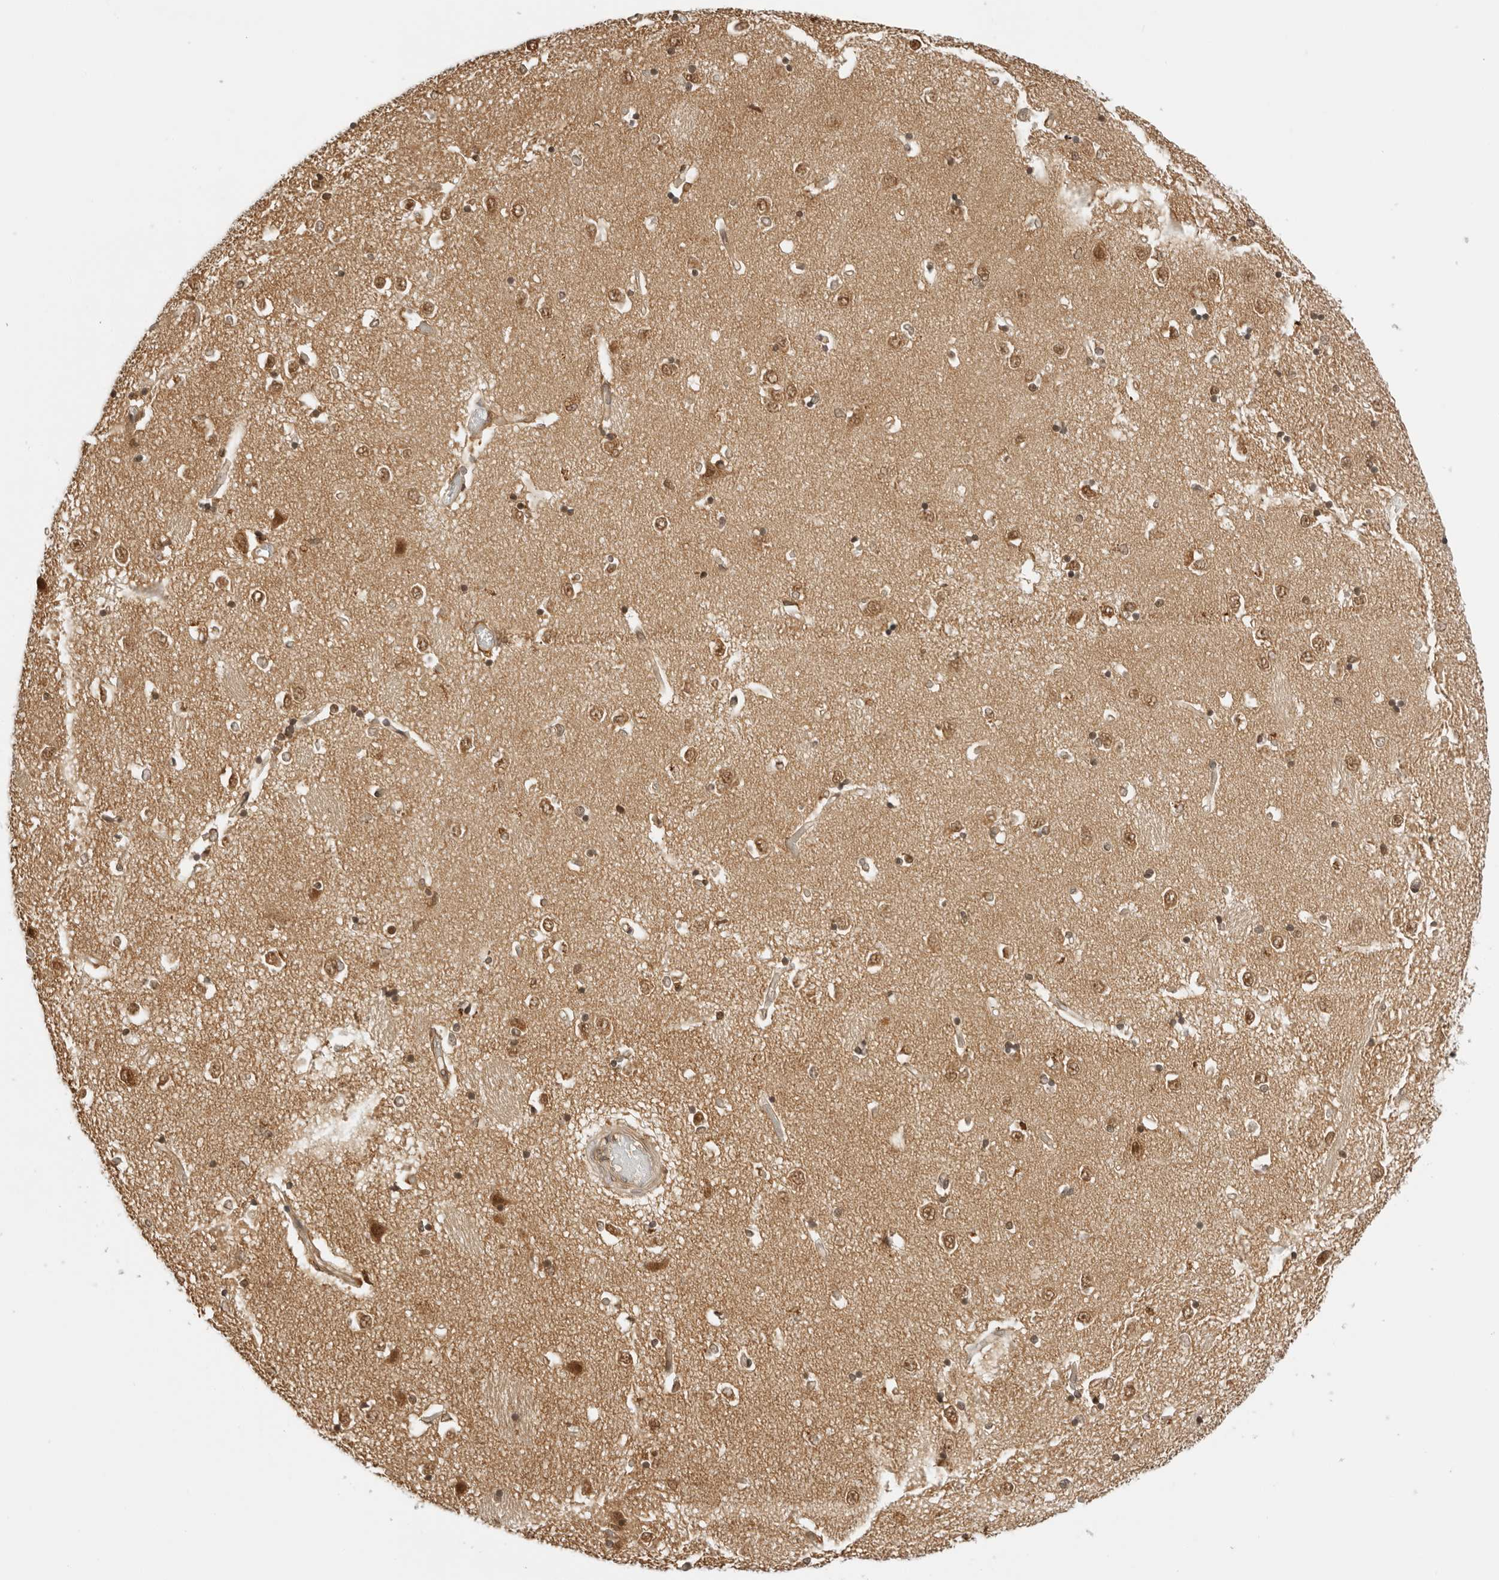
{"staining": {"intensity": "moderate", "quantity": "25%-75%", "location": "cytoplasmic/membranous"}, "tissue": "caudate", "cell_type": "Glial cells", "image_type": "normal", "snomed": [{"axis": "morphology", "description": "Normal tissue, NOS"}, {"axis": "topography", "description": "Lateral ventricle wall"}], "caption": "IHC histopathology image of benign human caudate stained for a protein (brown), which displays medium levels of moderate cytoplasmic/membranous positivity in approximately 25%-75% of glial cells.", "gene": "RC3H1", "patient": {"sex": "male", "age": 45}}